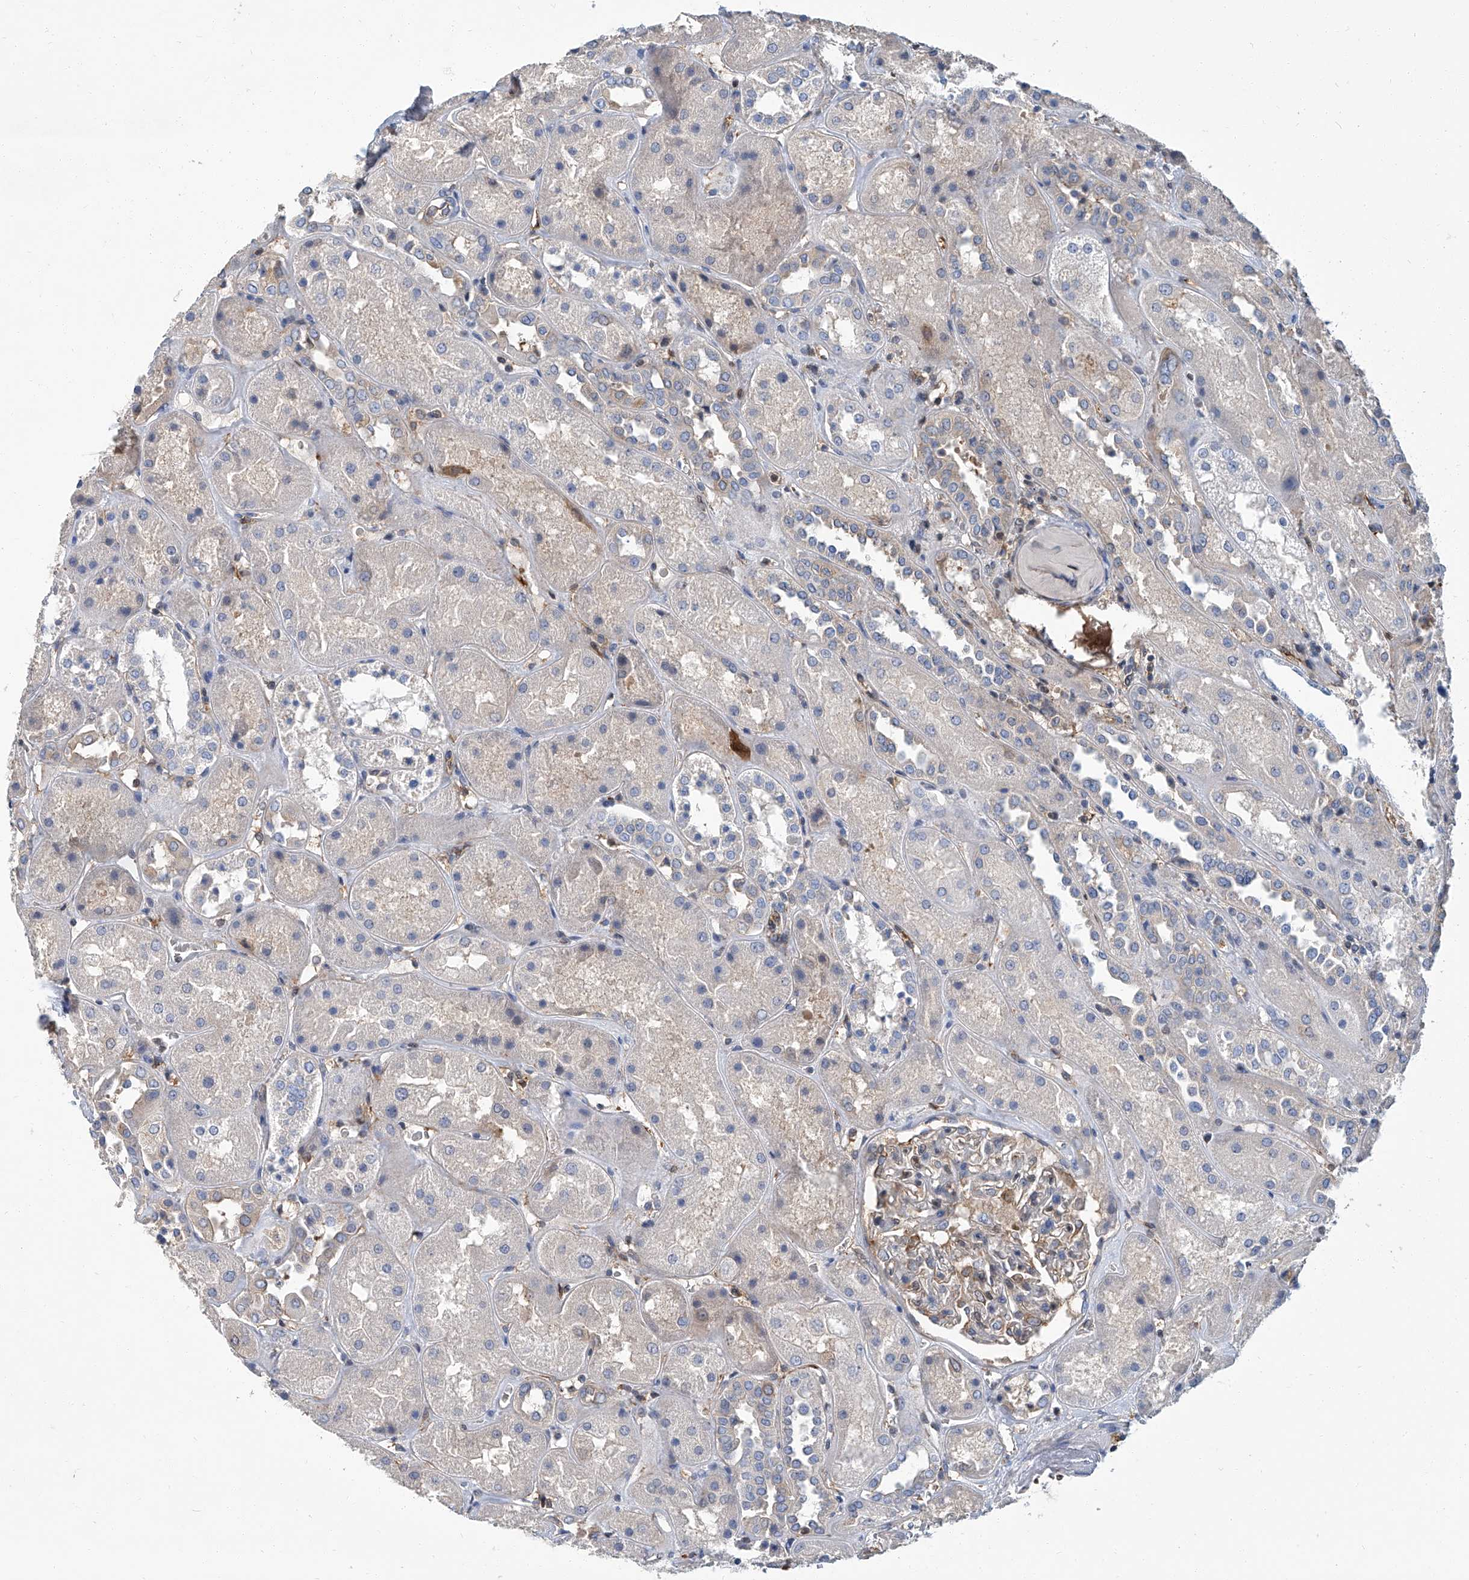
{"staining": {"intensity": "moderate", "quantity": "<25%", "location": "cytoplasmic/membranous"}, "tissue": "kidney", "cell_type": "Cells in glomeruli", "image_type": "normal", "snomed": [{"axis": "morphology", "description": "Normal tissue, NOS"}, {"axis": "topography", "description": "Kidney"}], "caption": "Kidney stained with IHC reveals moderate cytoplasmic/membranous positivity in about <25% of cells in glomeruli.", "gene": "PSMB10", "patient": {"sex": "male", "age": 70}}